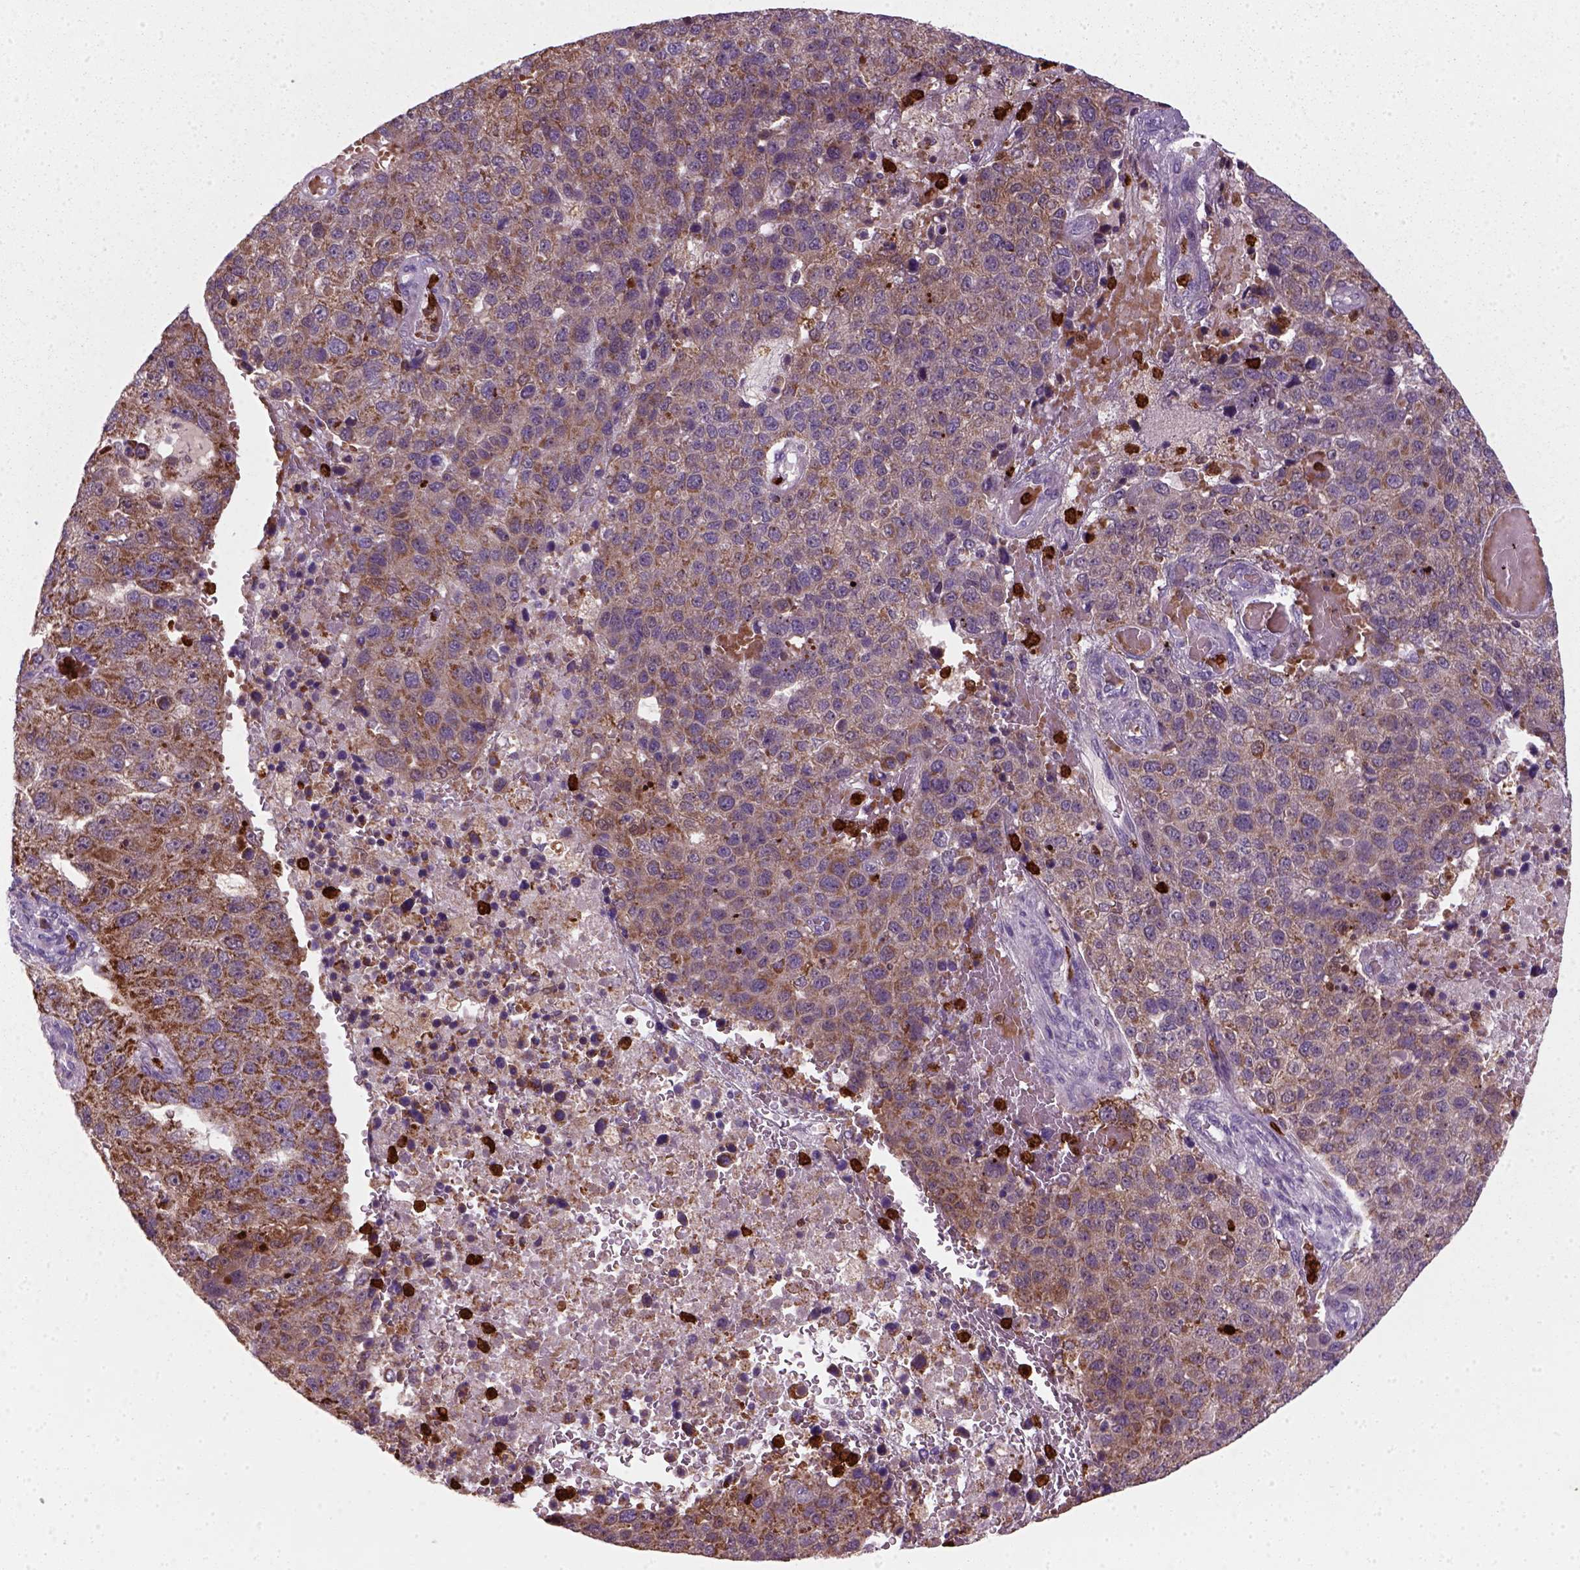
{"staining": {"intensity": "moderate", "quantity": ">75%", "location": "cytoplasmic/membranous"}, "tissue": "pancreatic cancer", "cell_type": "Tumor cells", "image_type": "cancer", "snomed": [{"axis": "morphology", "description": "Adenocarcinoma, NOS"}, {"axis": "topography", "description": "Pancreas"}], "caption": "IHC of human pancreatic adenocarcinoma exhibits medium levels of moderate cytoplasmic/membranous staining in about >75% of tumor cells.", "gene": "NUDT16L1", "patient": {"sex": "female", "age": 61}}